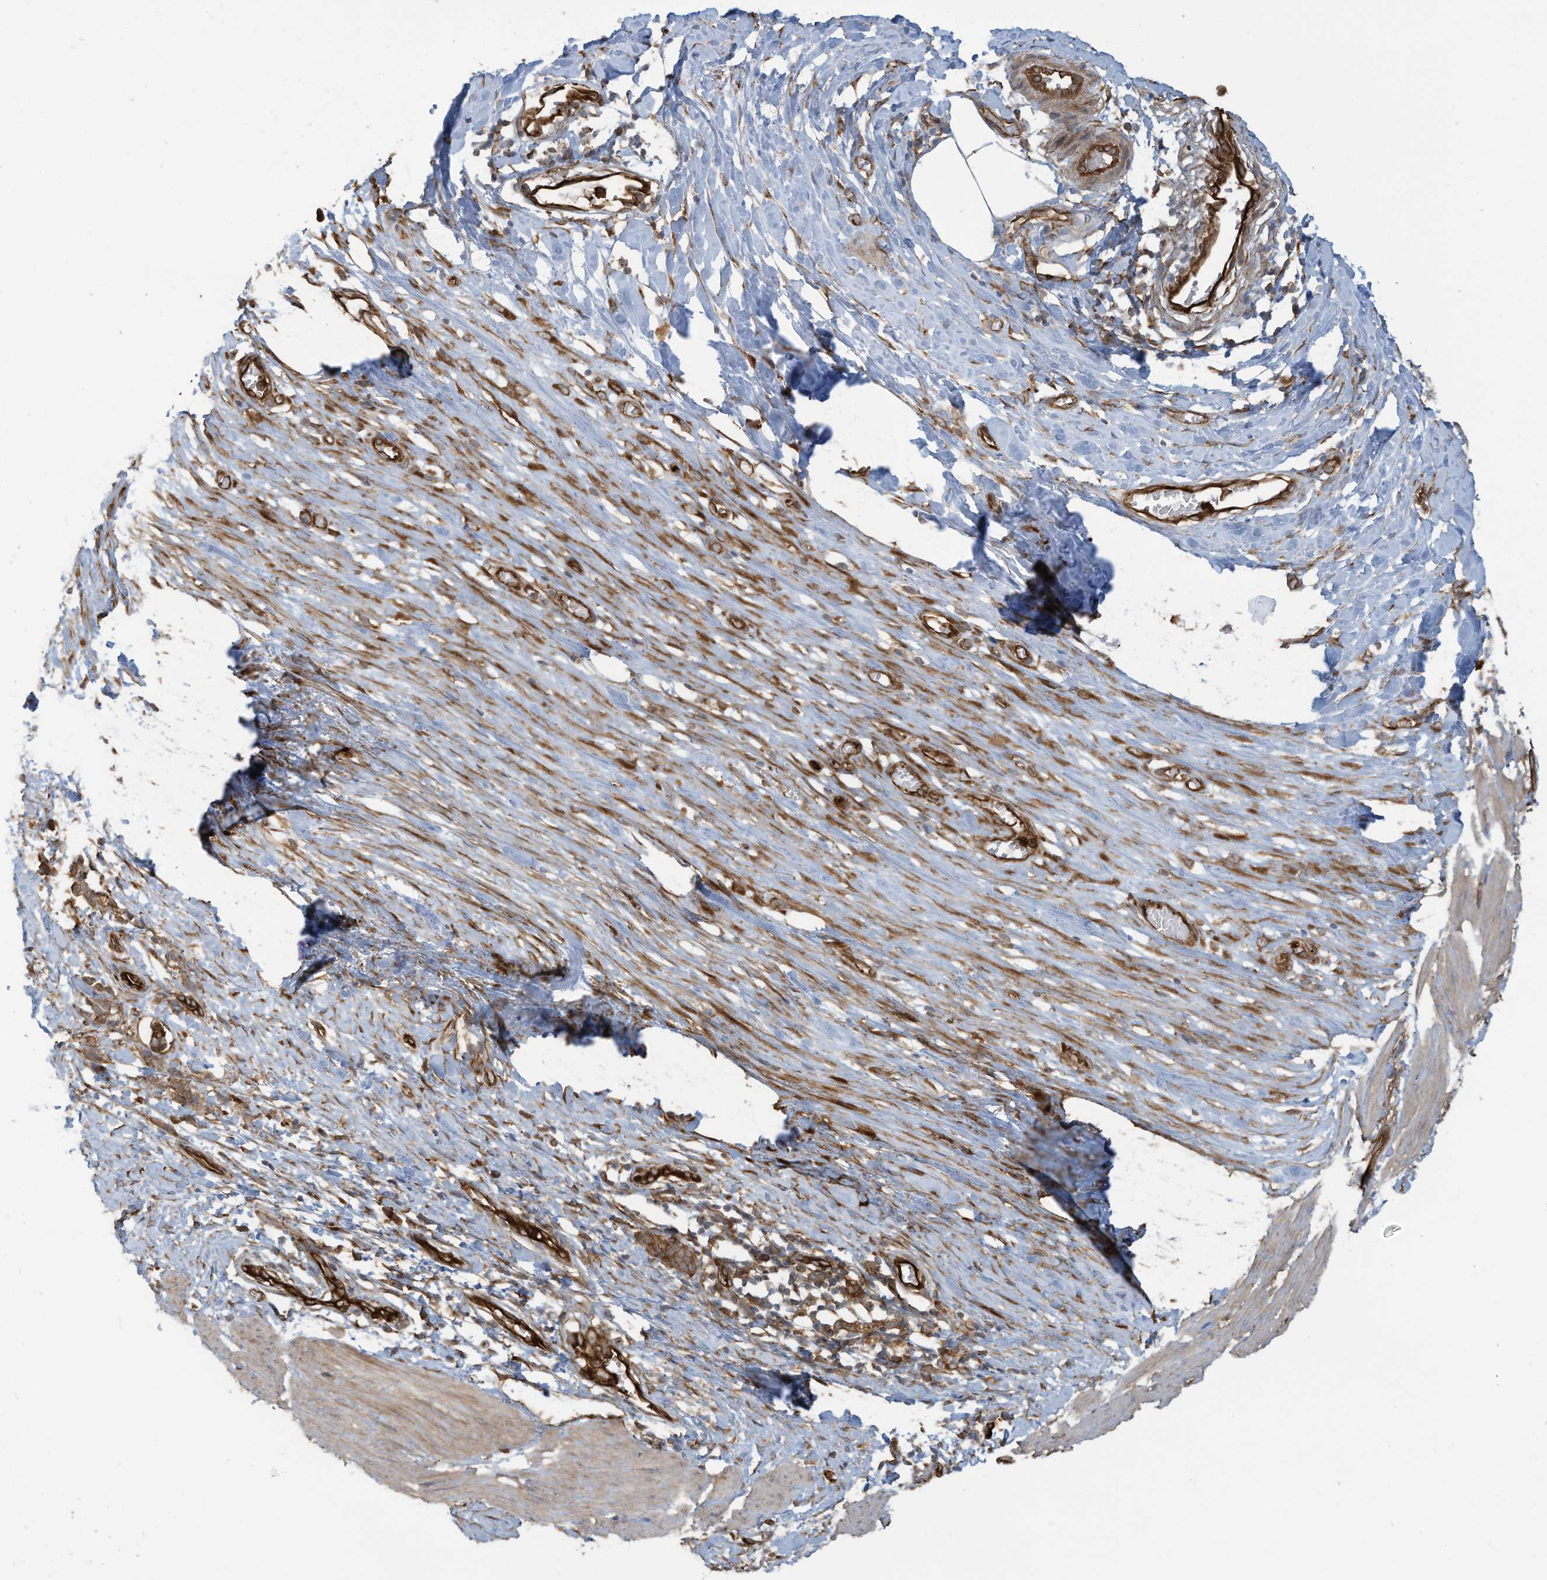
{"staining": {"intensity": "moderate", "quantity": ">75%", "location": "cytoplasmic/membranous"}, "tissue": "smooth muscle", "cell_type": "Smooth muscle cells", "image_type": "normal", "snomed": [{"axis": "morphology", "description": "Normal tissue, NOS"}, {"axis": "morphology", "description": "Adenocarcinoma, NOS"}, {"axis": "topography", "description": "Colon"}, {"axis": "topography", "description": "Peripheral nerve tissue"}], "caption": "DAB immunohistochemical staining of benign human smooth muscle reveals moderate cytoplasmic/membranous protein staining in approximately >75% of smooth muscle cells.", "gene": "SLC9A2", "patient": {"sex": "male", "age": 14}}